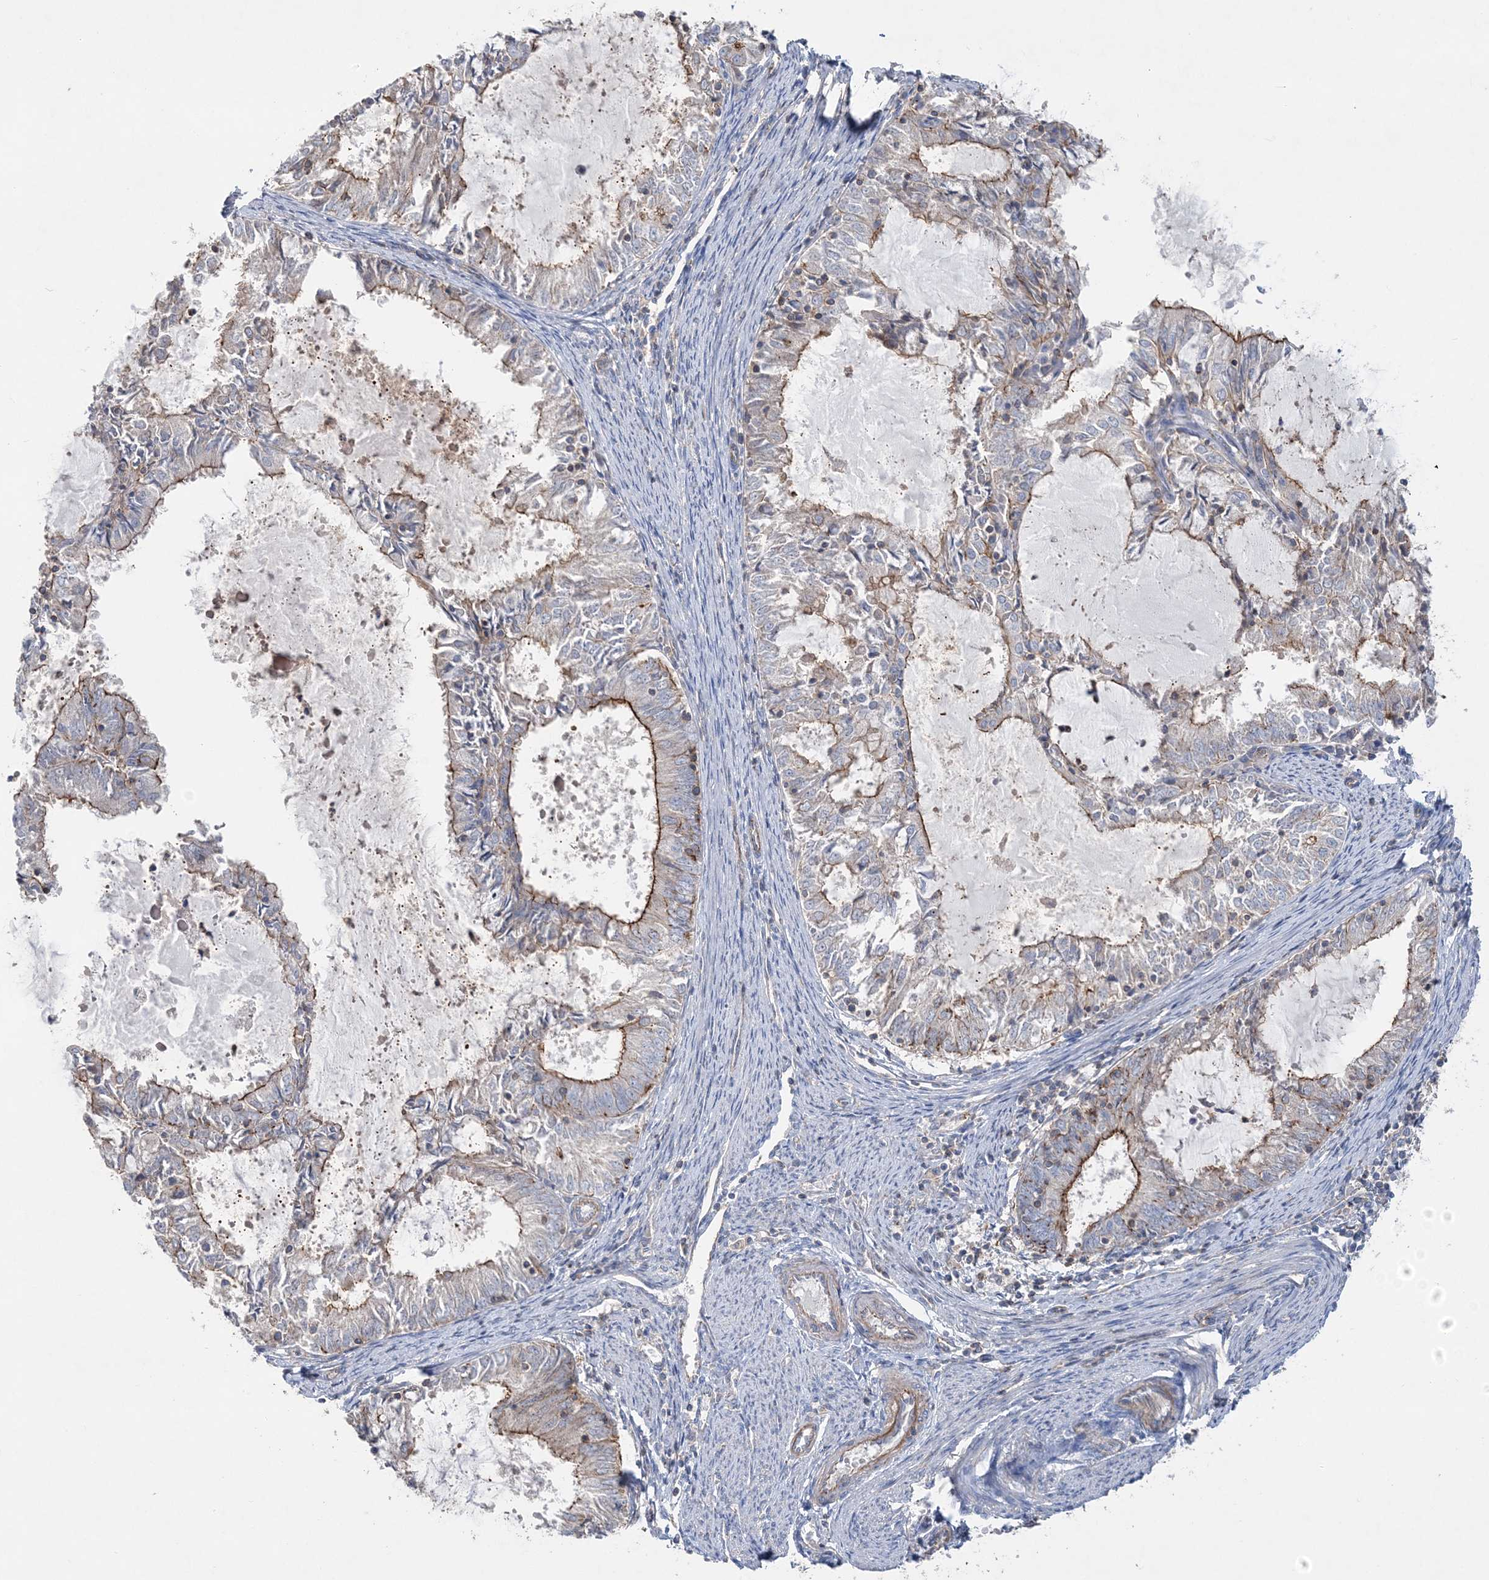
{"staining": {"intensity": "moderate", "quantity": "25%-75%", "location": "cytoplasmic/membranous"}, "tissue": "endometrial cancer", "cell_type": "Tumor cells", "image_type": "cancer", "snomed": [{"axis": "morphology", "description": "Adenocarcinoma, NOS"}, {"axis": "topography", "description": "Endometrium"}], "caption": "Tumor cells show medium levels of moderate cytoplasmic/membranous staining in approximately 25%-75% of cells in endometrial cancer (adenocarcinoma).", "gene": "PIGC", "patient": {"sex": "female", "age": 57}}